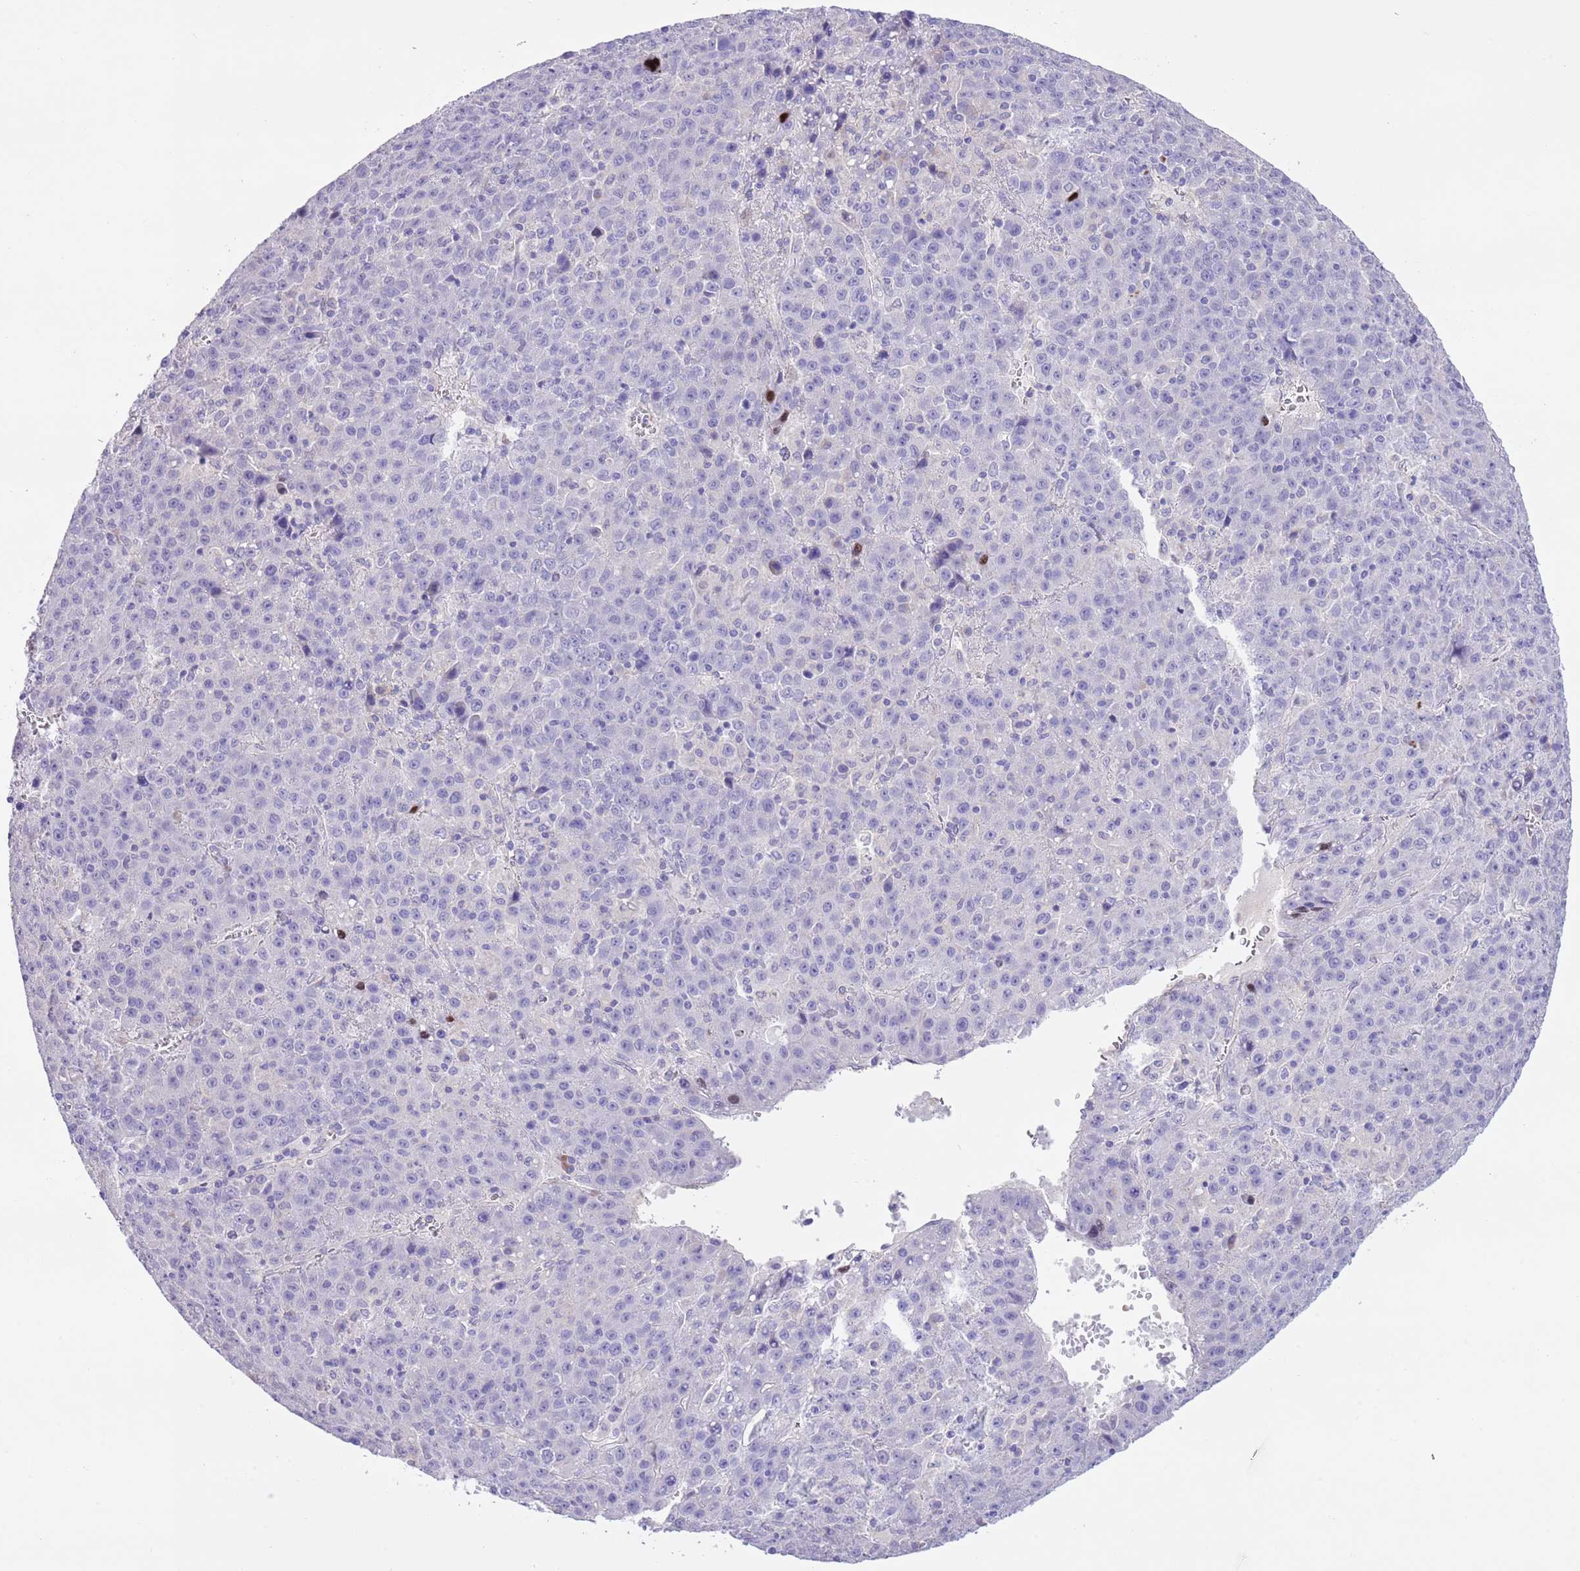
{"staining": {"intensity": "negative", "quantity": "none", "location": "none"}, "tissue": "liver cancer", "cell_type": "Tumor cells", "image_type": "cancer", "snomed": [{"axis": "morphology", "description": "Carcinoma, Hepatocellular, NOS"}, {"axis": "topography", "description": "Liver"}], "caption": "IHC of liver hepatocellular carcinoma displays no positivity in tumor cells. (DAB IHC visualized using brightfield microscopy, high magnification).", "gene": "CLEC2A", "patient": {"sex": "female", "age": 53}}